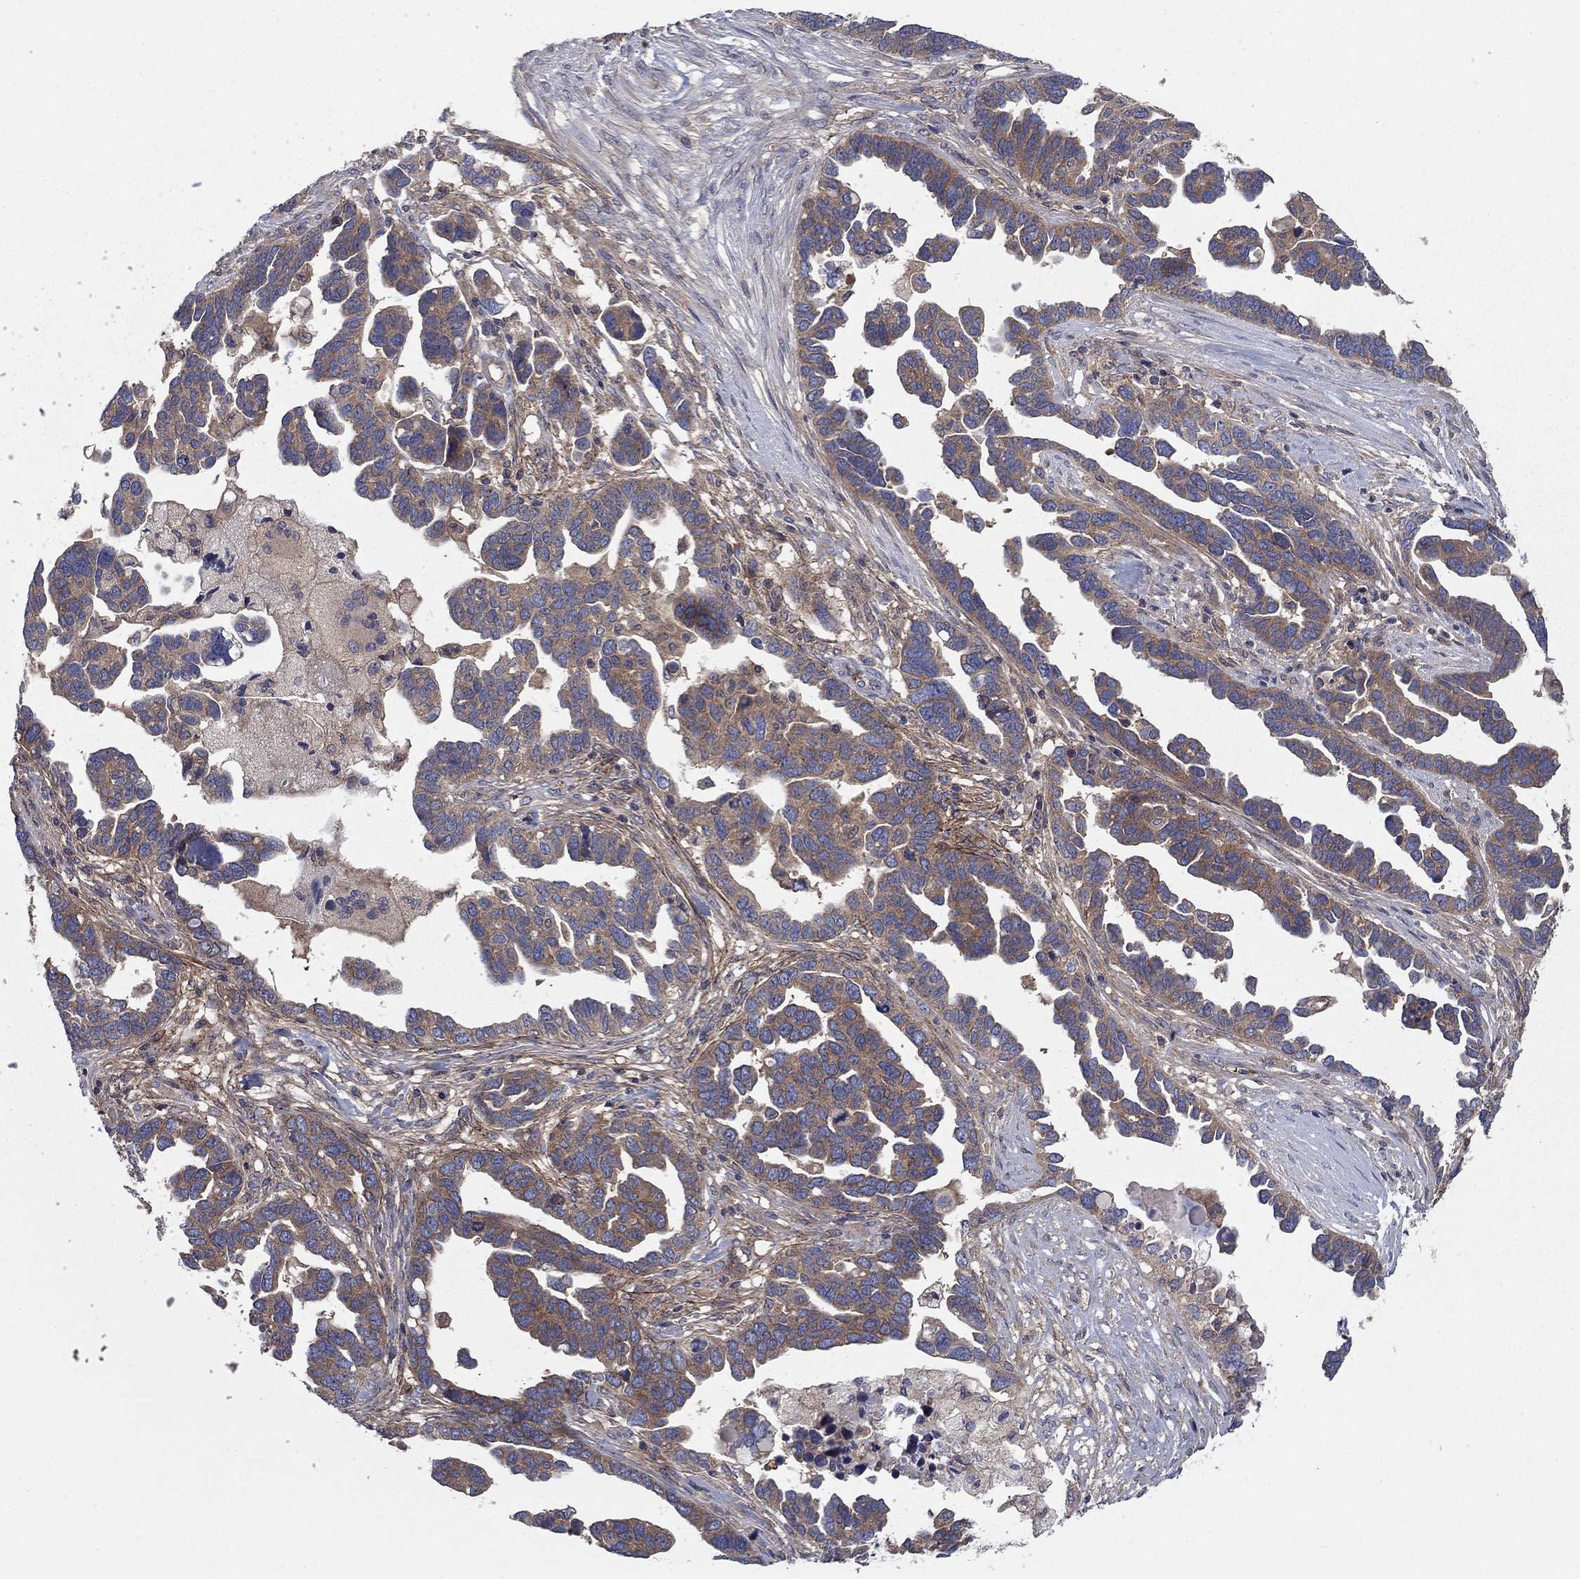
{"staining": {"intensity": "weak", "quantity": ">75%", "location": "cytoplasmic/membranous"}, "tissue": "ovarian cancer", "cell_type": "Tumor cells", "image_type": "cancer", "snomed": [{"axis": "morphology", "description": "Cystadenocarcinoma, serous, NOS"}, {"axis": "topography", "description": "Ovary"}], "caption": "A photomicrograph of ovarian serous cystadenocarcinoma stained for a protein demonstrates weak cytoplasmic/membranous brown staining in tumor cells.", "gene": "RNF123", "patient": {"sex": "female", "age": 54}}